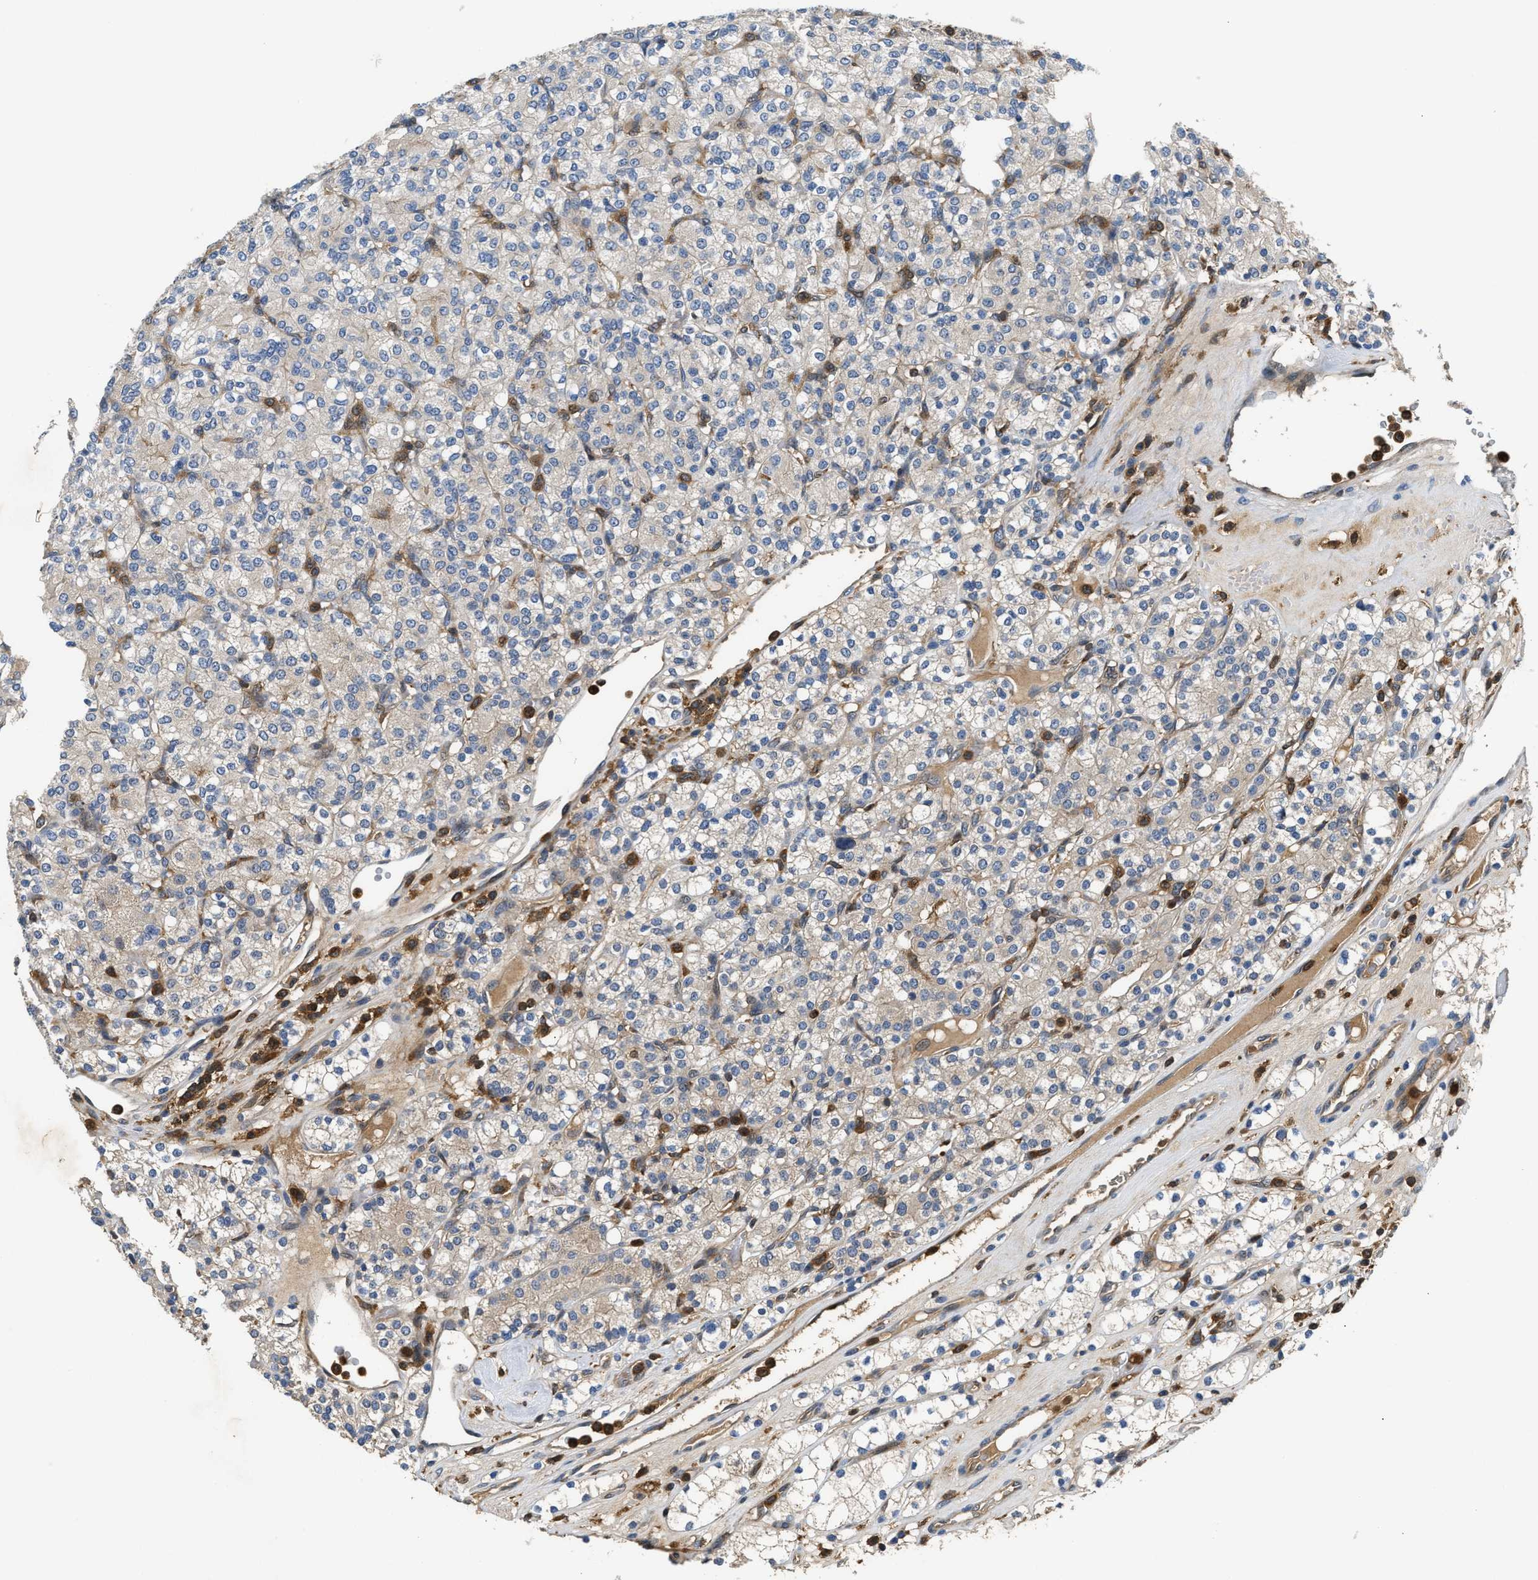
{"staining": {"intensity": "negative", "quantity": "none", "location": "none"}, "tissue": "renal cancer", "cell_type": "Tumor cells", "image_type": "cancer", "snomed": [{"axis": "morphology", "description": "Adenocarcinoma, NOS"}, {"axis": "topography", "description": "Kidney"}], "caption": "This is an immunohistochemistry (IHC) micrograph of adenocarcinoma (renal). There is no staining in tumor cells.", "gene": "OSTF1", "patient": {"sex": "male", "age": 77}}